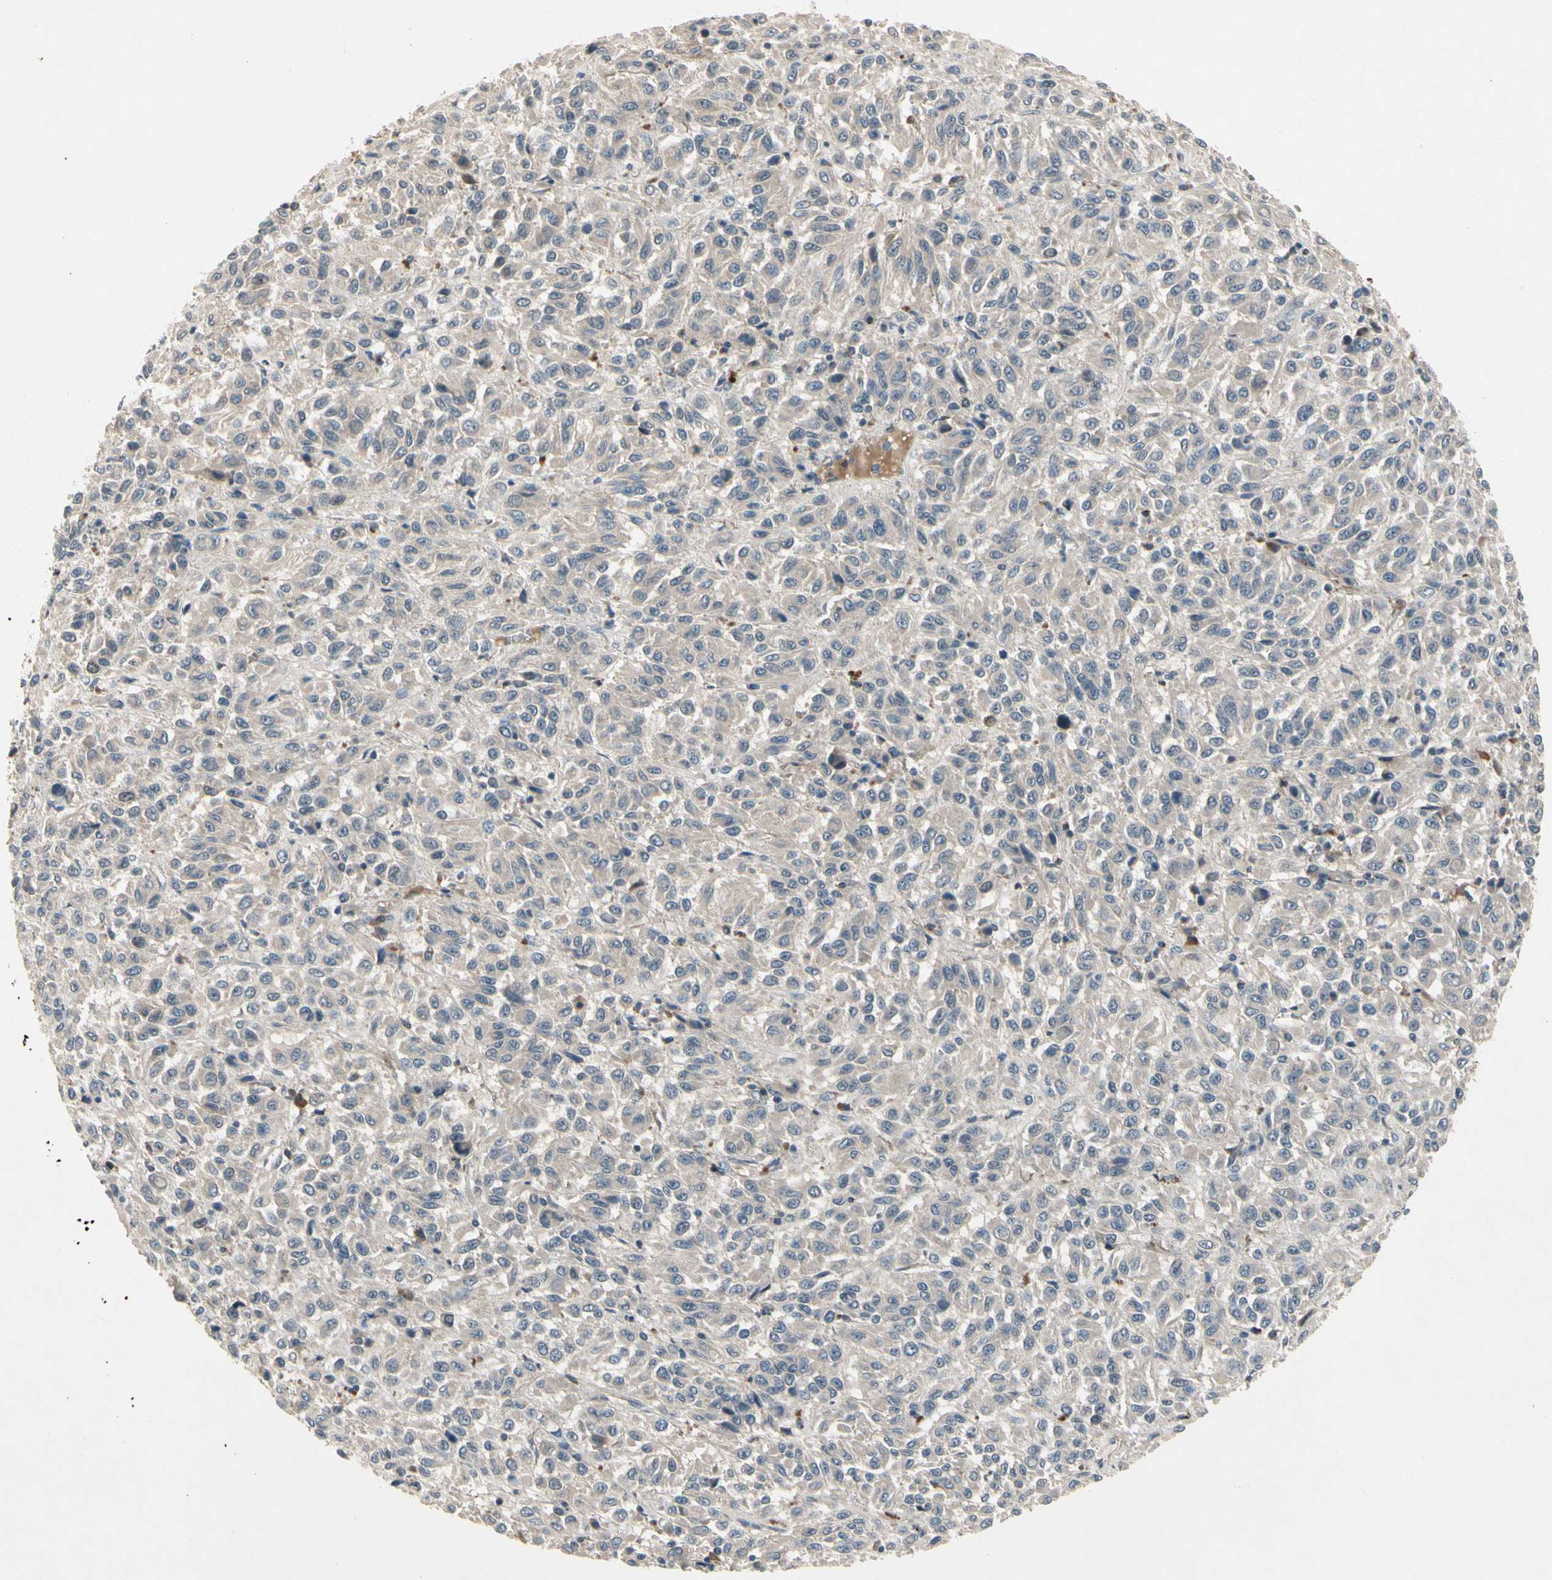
{"staining": {"intensity": "weak", "quantity": "25%-75%", "location": "cytoplasmic/membranous"}, "tissue": "melanoma", "cell_type": "Tumor cells", "image_type": "cancer", "snomed": [{"axis": "morphology", "description": "Malignant melanoma, Metastatic site"}, {"axis": "topography", "description": "Lung"}], "caption": "A low amount of weak cytoplasmic/membranous positivity is identified in about 25%-75% of tumor cells in malignant melanoma (metastatic site) tissue.", "gene": "CCL4", "patient": {"sex": "male", "age": 64}}